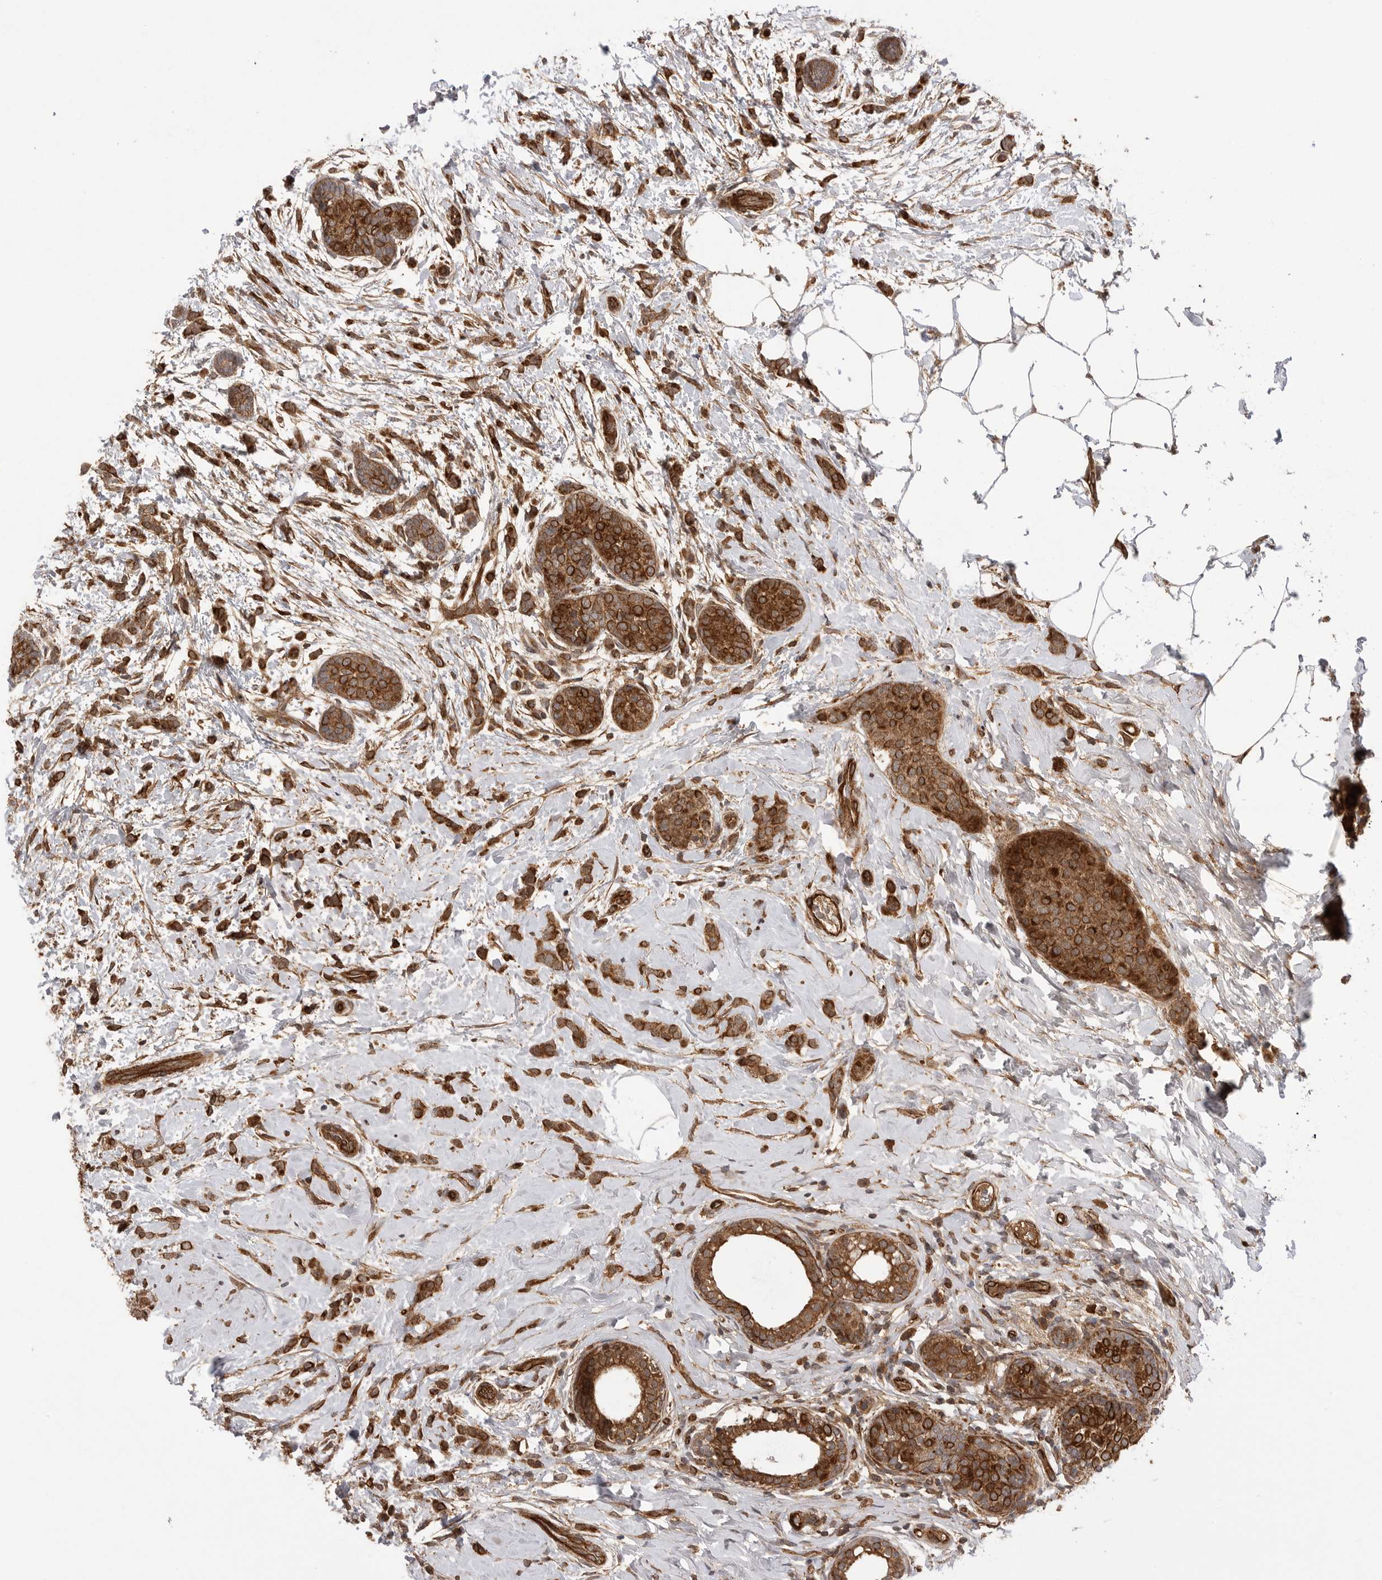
{"staining": {"intensity": "strong", "quantity": ">75%", "location": "cytoplasmic/membranous"}, "tissue": "breast cancer", "cell_type": "Tumor cells", "image_type": "cancer", "snomed": [{"axis": "morphology", "description": "Lobular carcinoma, in situ"}, {"axis": "morphology", "description": "Lobular carcinoma"}, {"axis": "topography", "description": "Breast"}], "caption": "Immunohistochemistry of lobular carcinoma in situ (breast) displays high levels of strong cytoplasmic/membranous positivity in about >75% of tumor cells.", "gene": "PRDX4", "patient": {"sex": "female", "age": 41}}